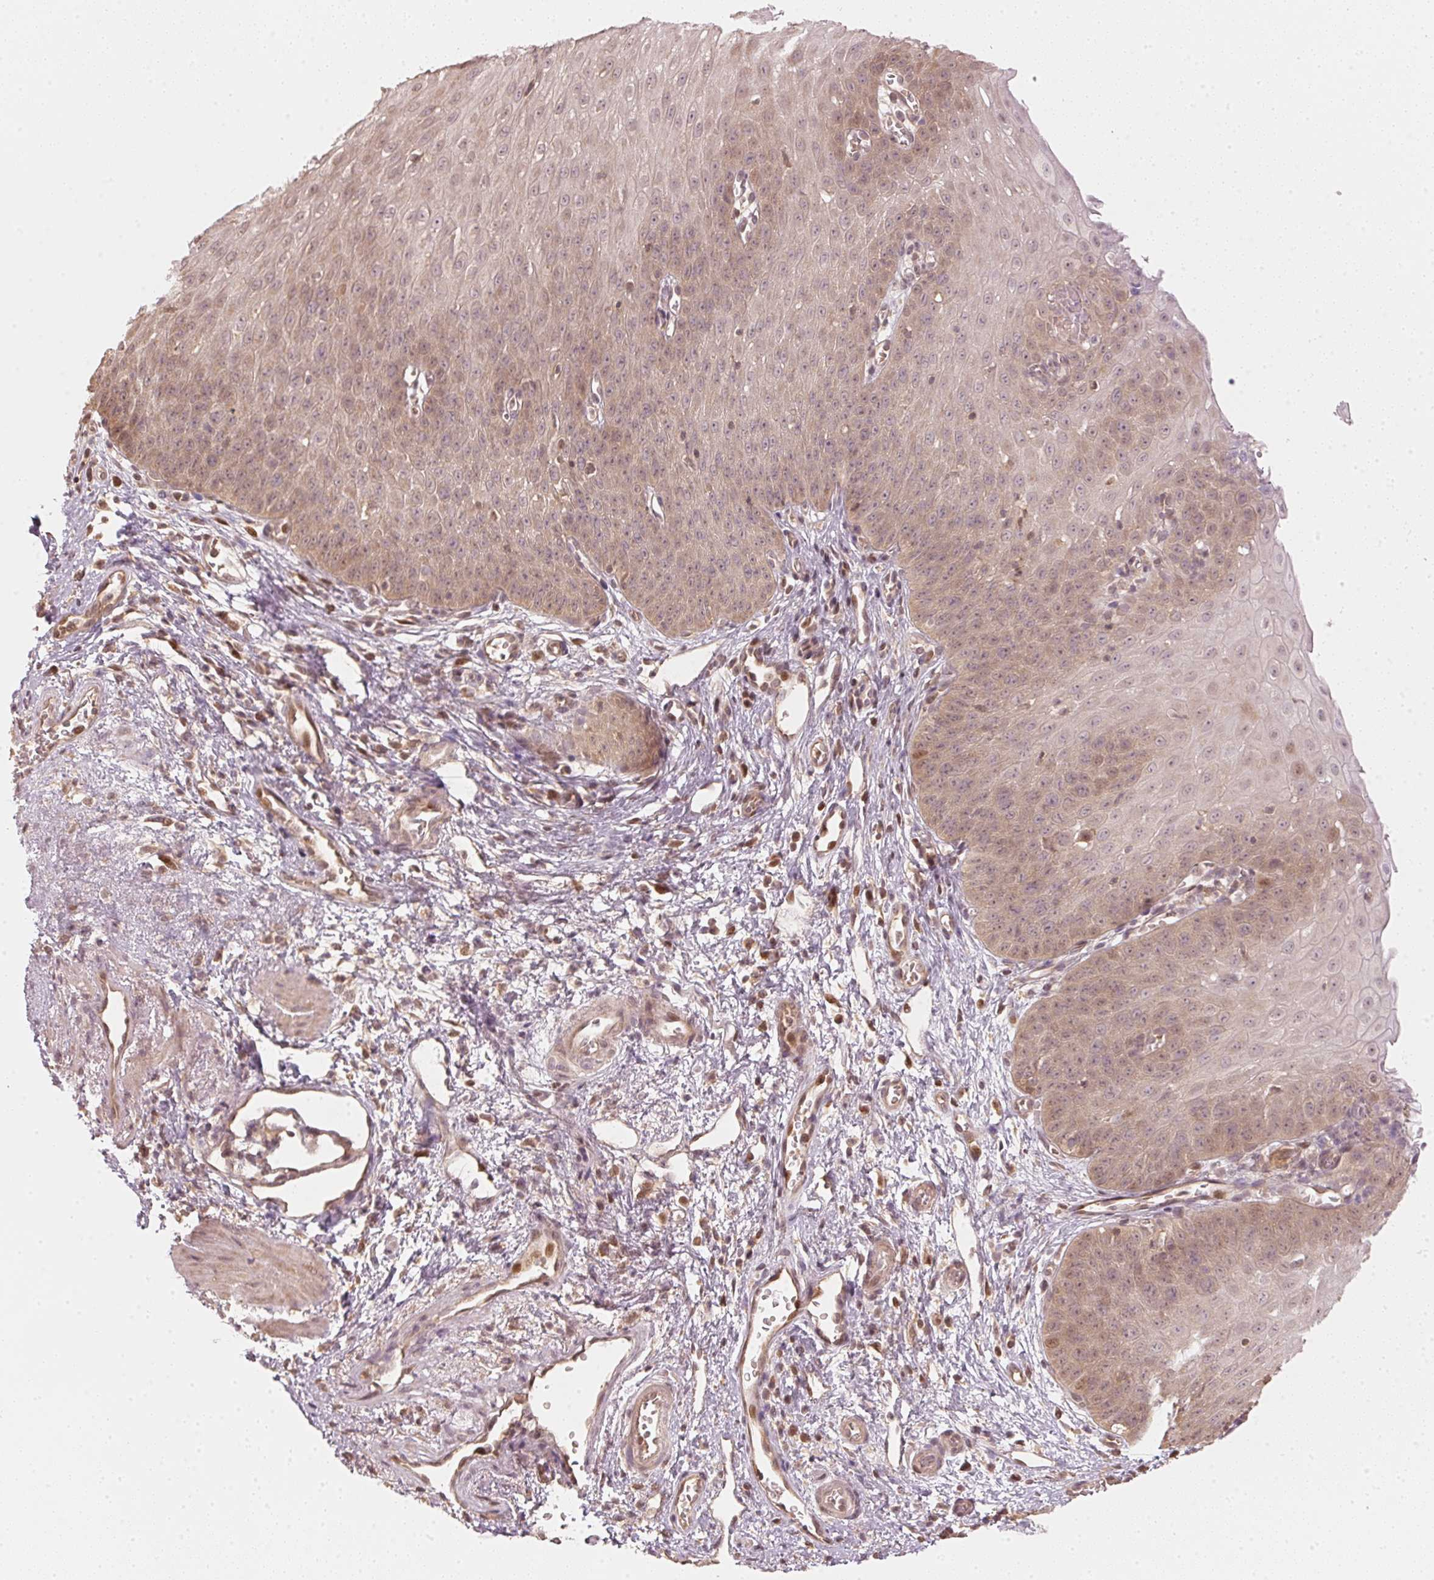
{"staining": {"intensity": "weak", "quantity": ">75%", "location": "cytoplasmic/membranous,nuclear"}, "tissue": "esophagus", "cell_type": "Squamous epithelial cells", "image_type": "normal", "snomed": [{"axis": "morphology", "description": "Normal tissue, NOS"}, {"axis": "topography", "description": "Esophagus"}], "caption": "The image exhibits staining of benign esophagus, revealing weak cytoplasmic/membranous,nuclear protein expression (brown color) within squamous epithelial cells. (IHC, brightfield microscopy, high magnification).", "gene": "UBE2L3", "patient": {"sex": "male", "age": 71}}